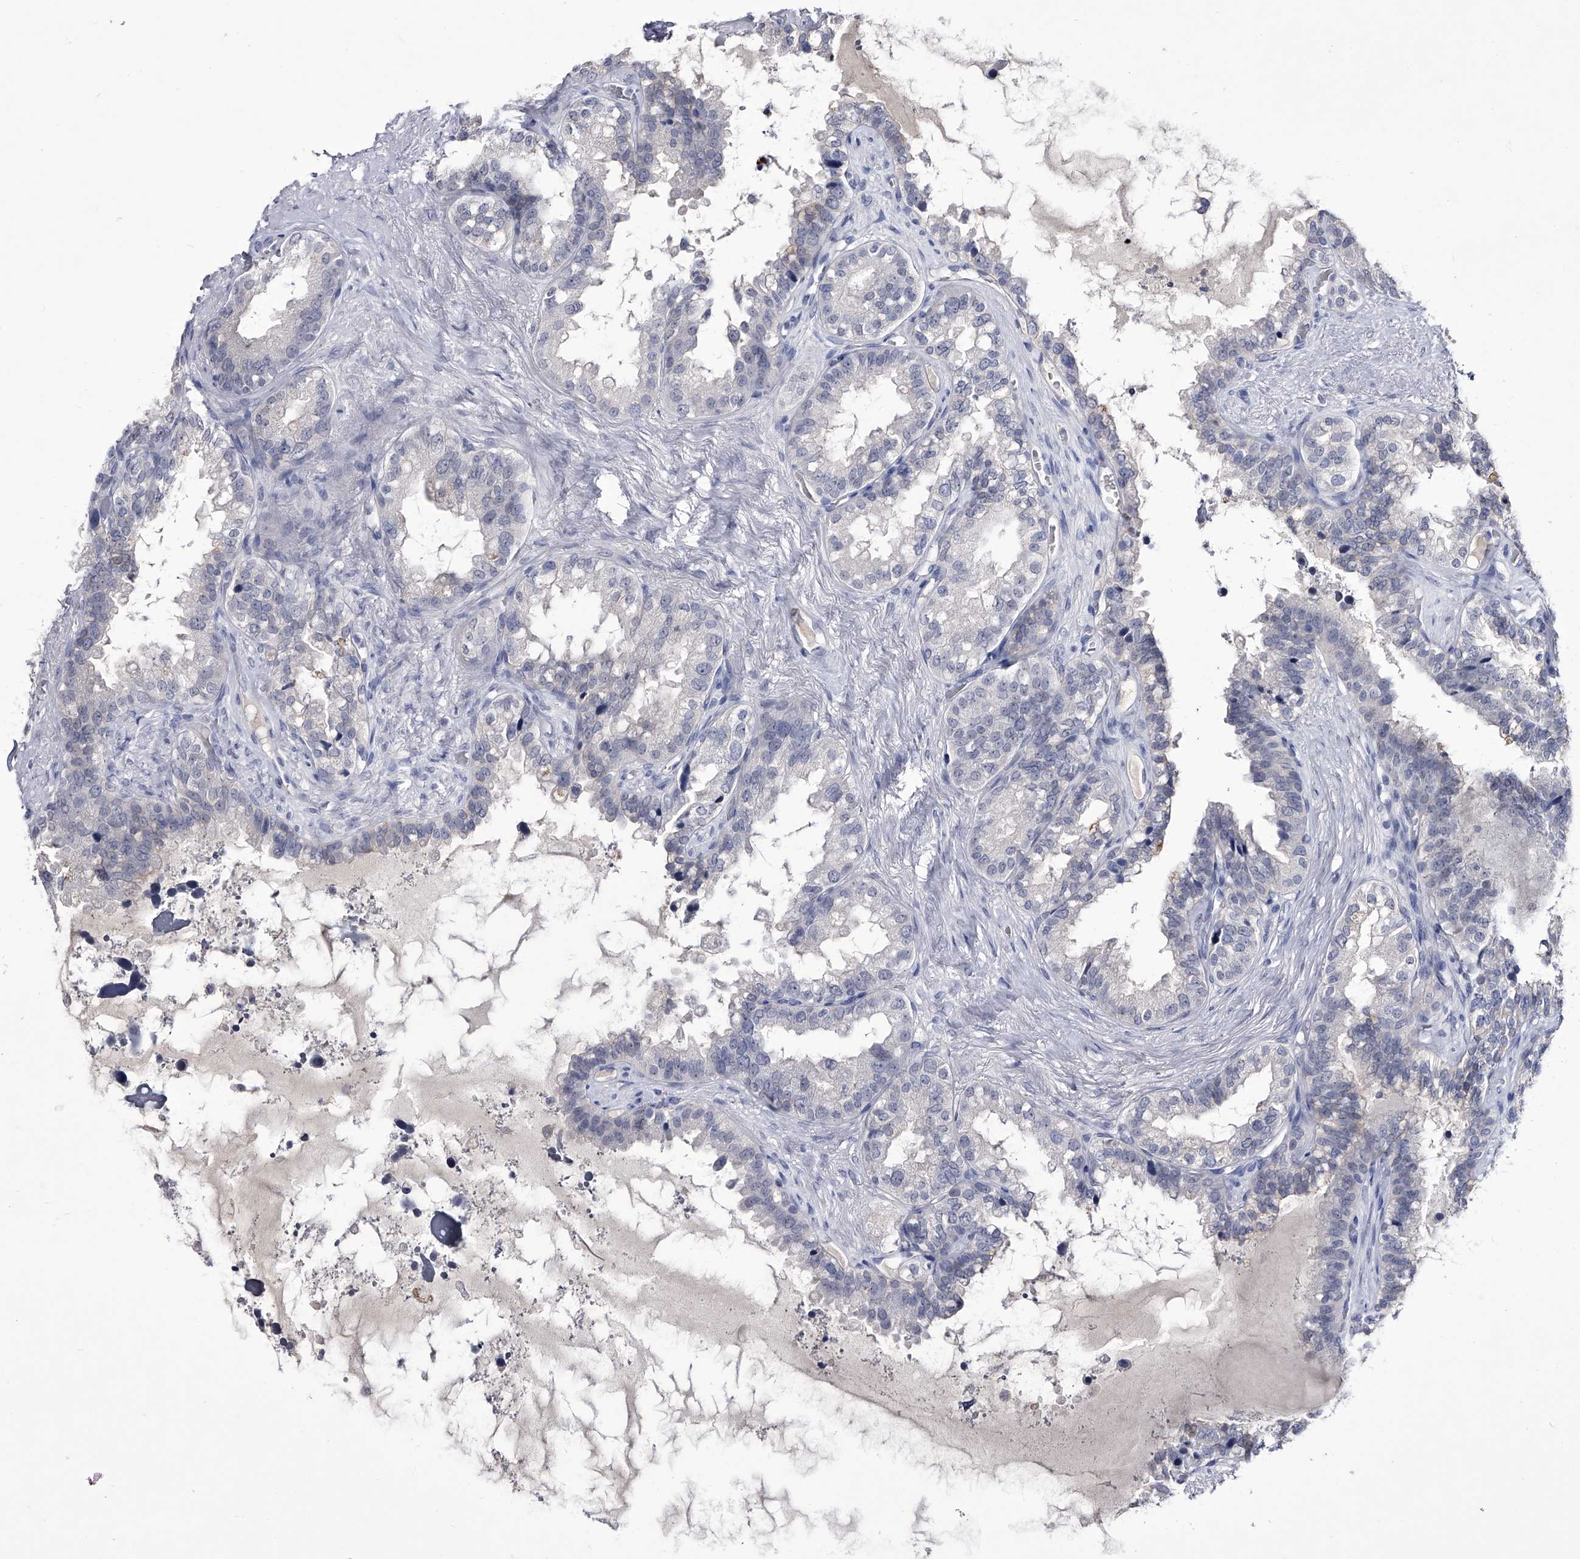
{"staining": {"intensity": "negative", "quantity": "none", "location": "none"}, "tissue": "seminal vesicle", "cell_type": "Glandular cells", "image_type": "normal", "snomed": [{"axis": "morphology", "description": "Normal tissue, NOS"}, {"axis": "topography", "description": "Seminal veicle"}], "caption": "An IHC histopathology image of benign seminal vesicle is shown. There is no staining in glandular cells of seminal vesicle.", "gene": "CRISP2", "patient": {"sex": "male", "age": 80}}